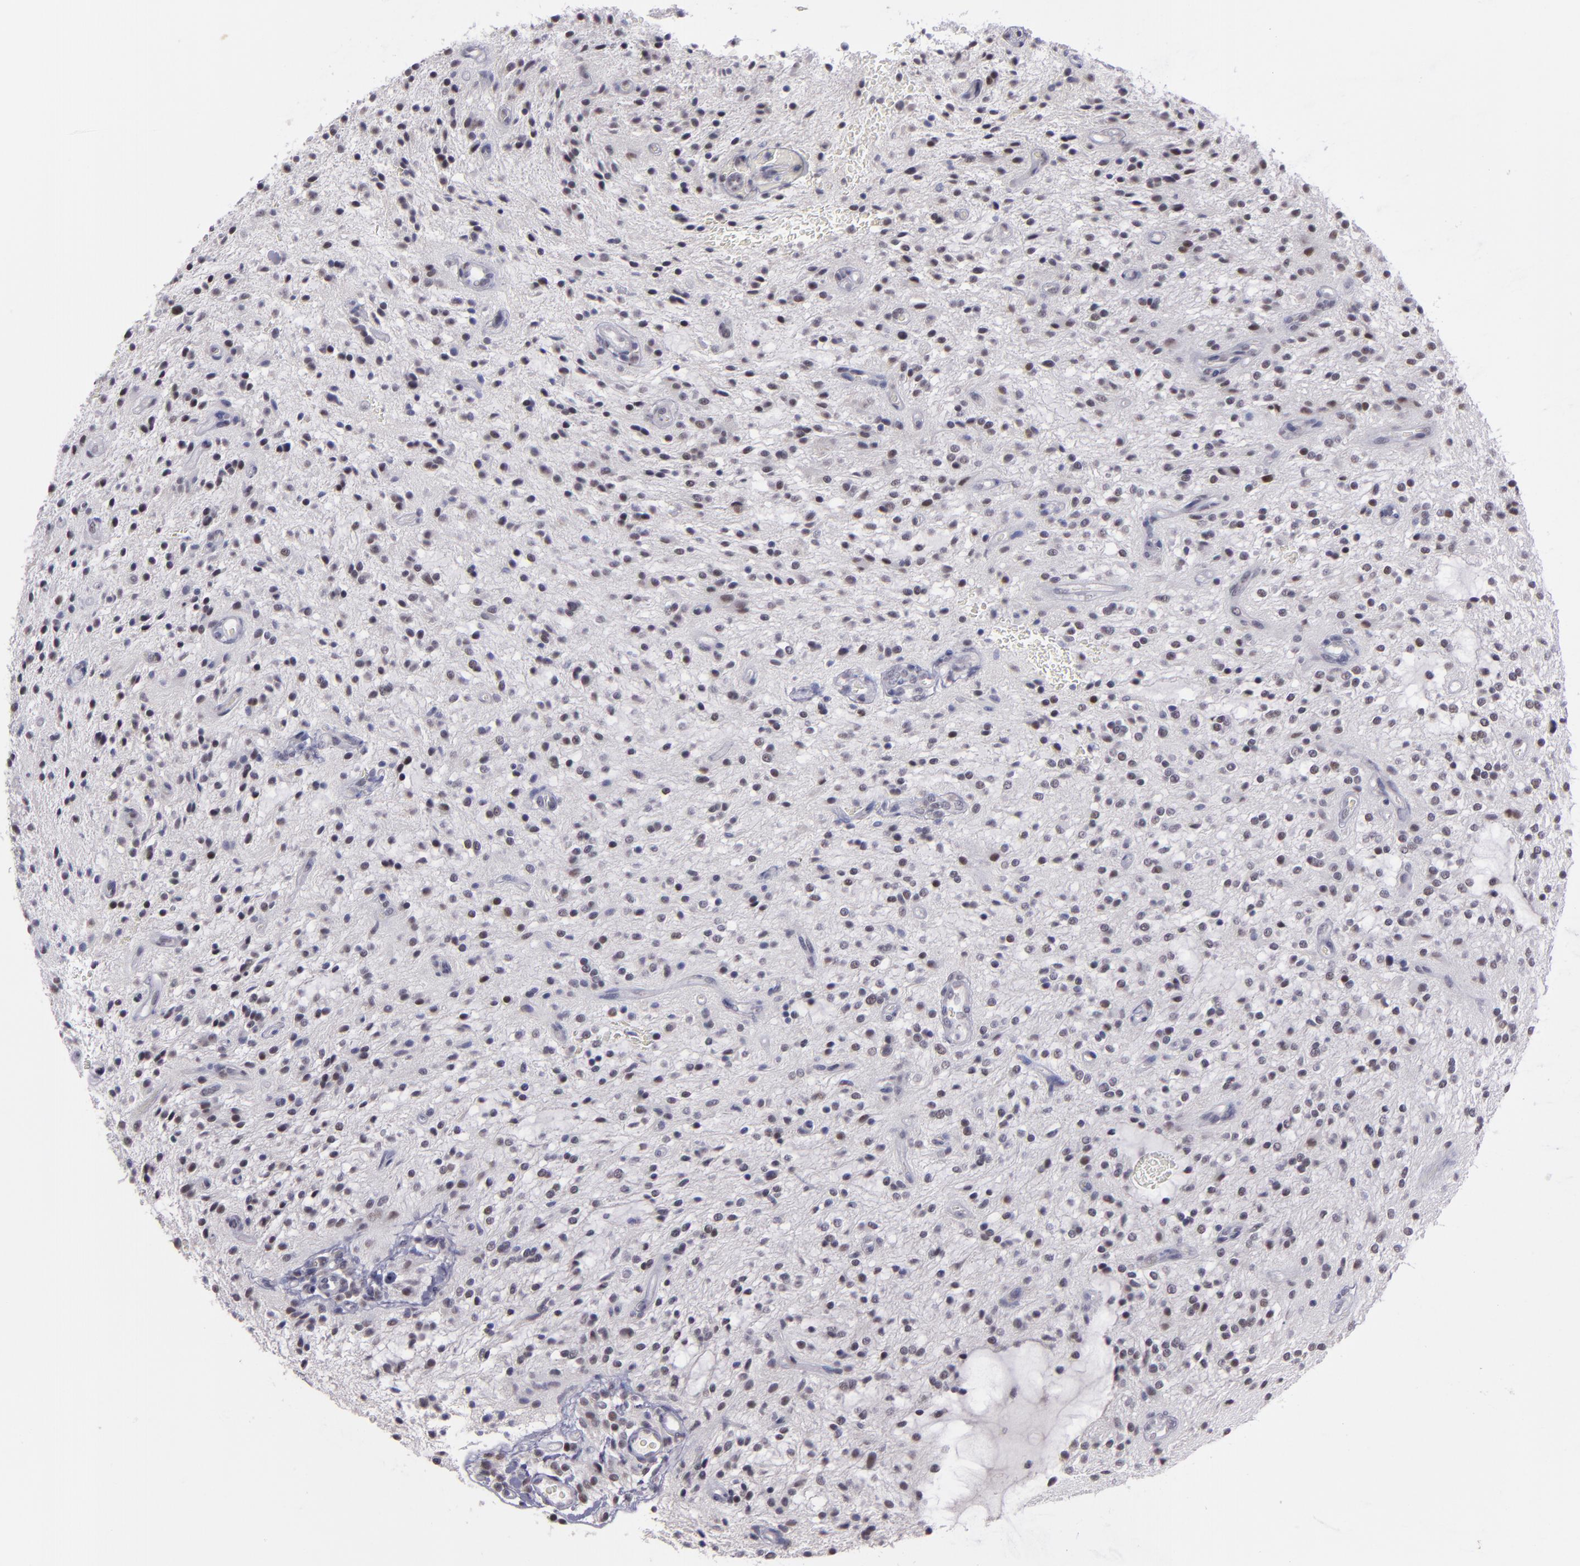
{"staining": {"intensity": "weak", "quantity": "25%-75%", "location": "nuclear"}, "tissue": "glioma", "cell_type": "Tumor cells", "image_type": "cancer", "snomed": [{"axis": "morphology", "description": "Glioma, malignant, NOS"}, {"axis": "topography", "description": "Cerebellum"}], "caption": "Immunohistochemical staining of glioma exhibits low levels of weak nuclear protein staining in approximately 25%-75% of tumor cells.", "gene": "OTUB2", "patient": {"sex": "female", "age": 10}}